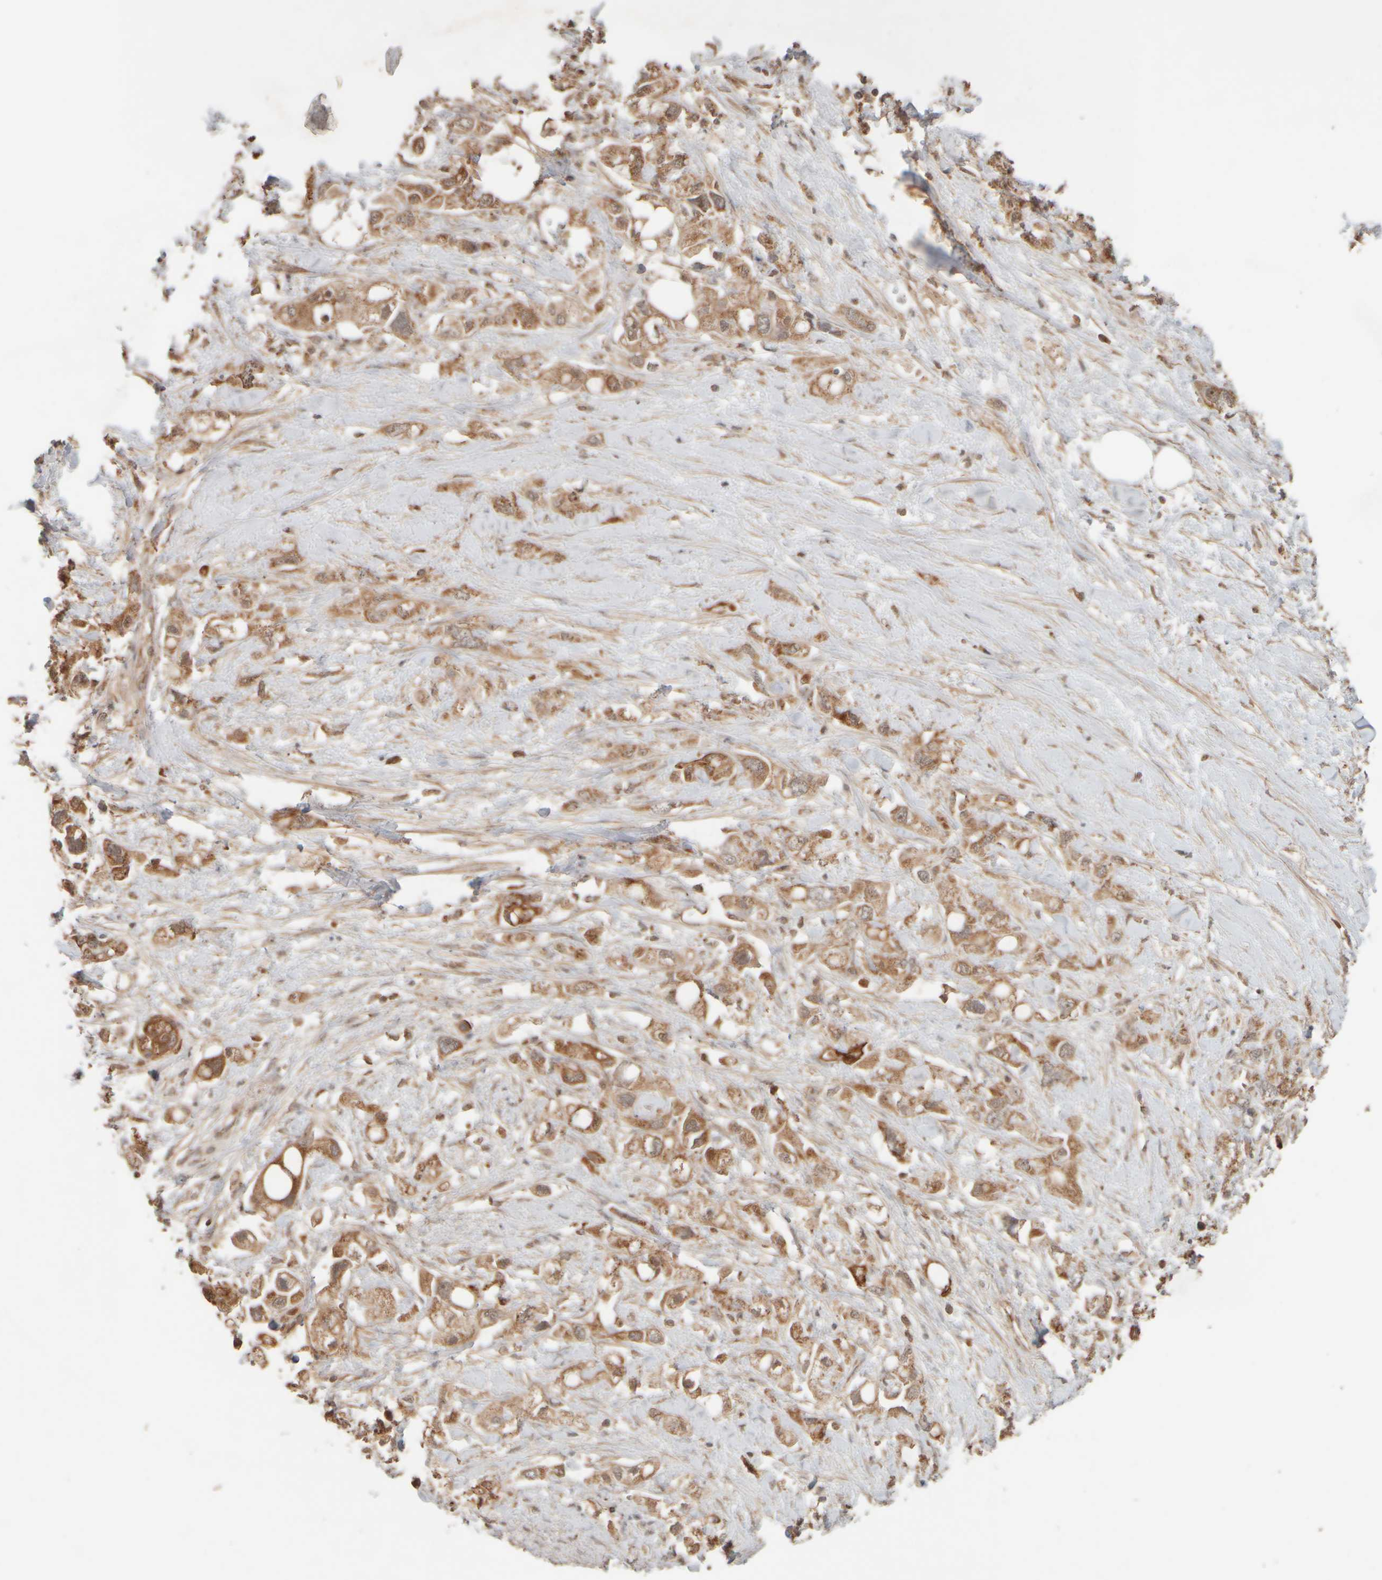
{"staining": {"intensity": "moderate", "quantity": ">75%", "location": "cytoplasmic/membranous"}, "tissue": "pancreatic cancer", "cell_type": "Tumor cells", "image_type": "cancer", "snomed": [{"axis": "morphology", "description": "Adenocarcinoma, NOS"}, {"axis": "topography", "description": "Pancreas"}], "caption": "Pancreatic cancer was stained to show a protein in brown. There is medium levels of moderate cytoplasmic/membranous positivity in about >75% of tumor cells. (Brightfield microscopy of DAB IHC at high magnification).", "gene": "EIF2B3", "patient": {"sex": "female", "age": 56}}